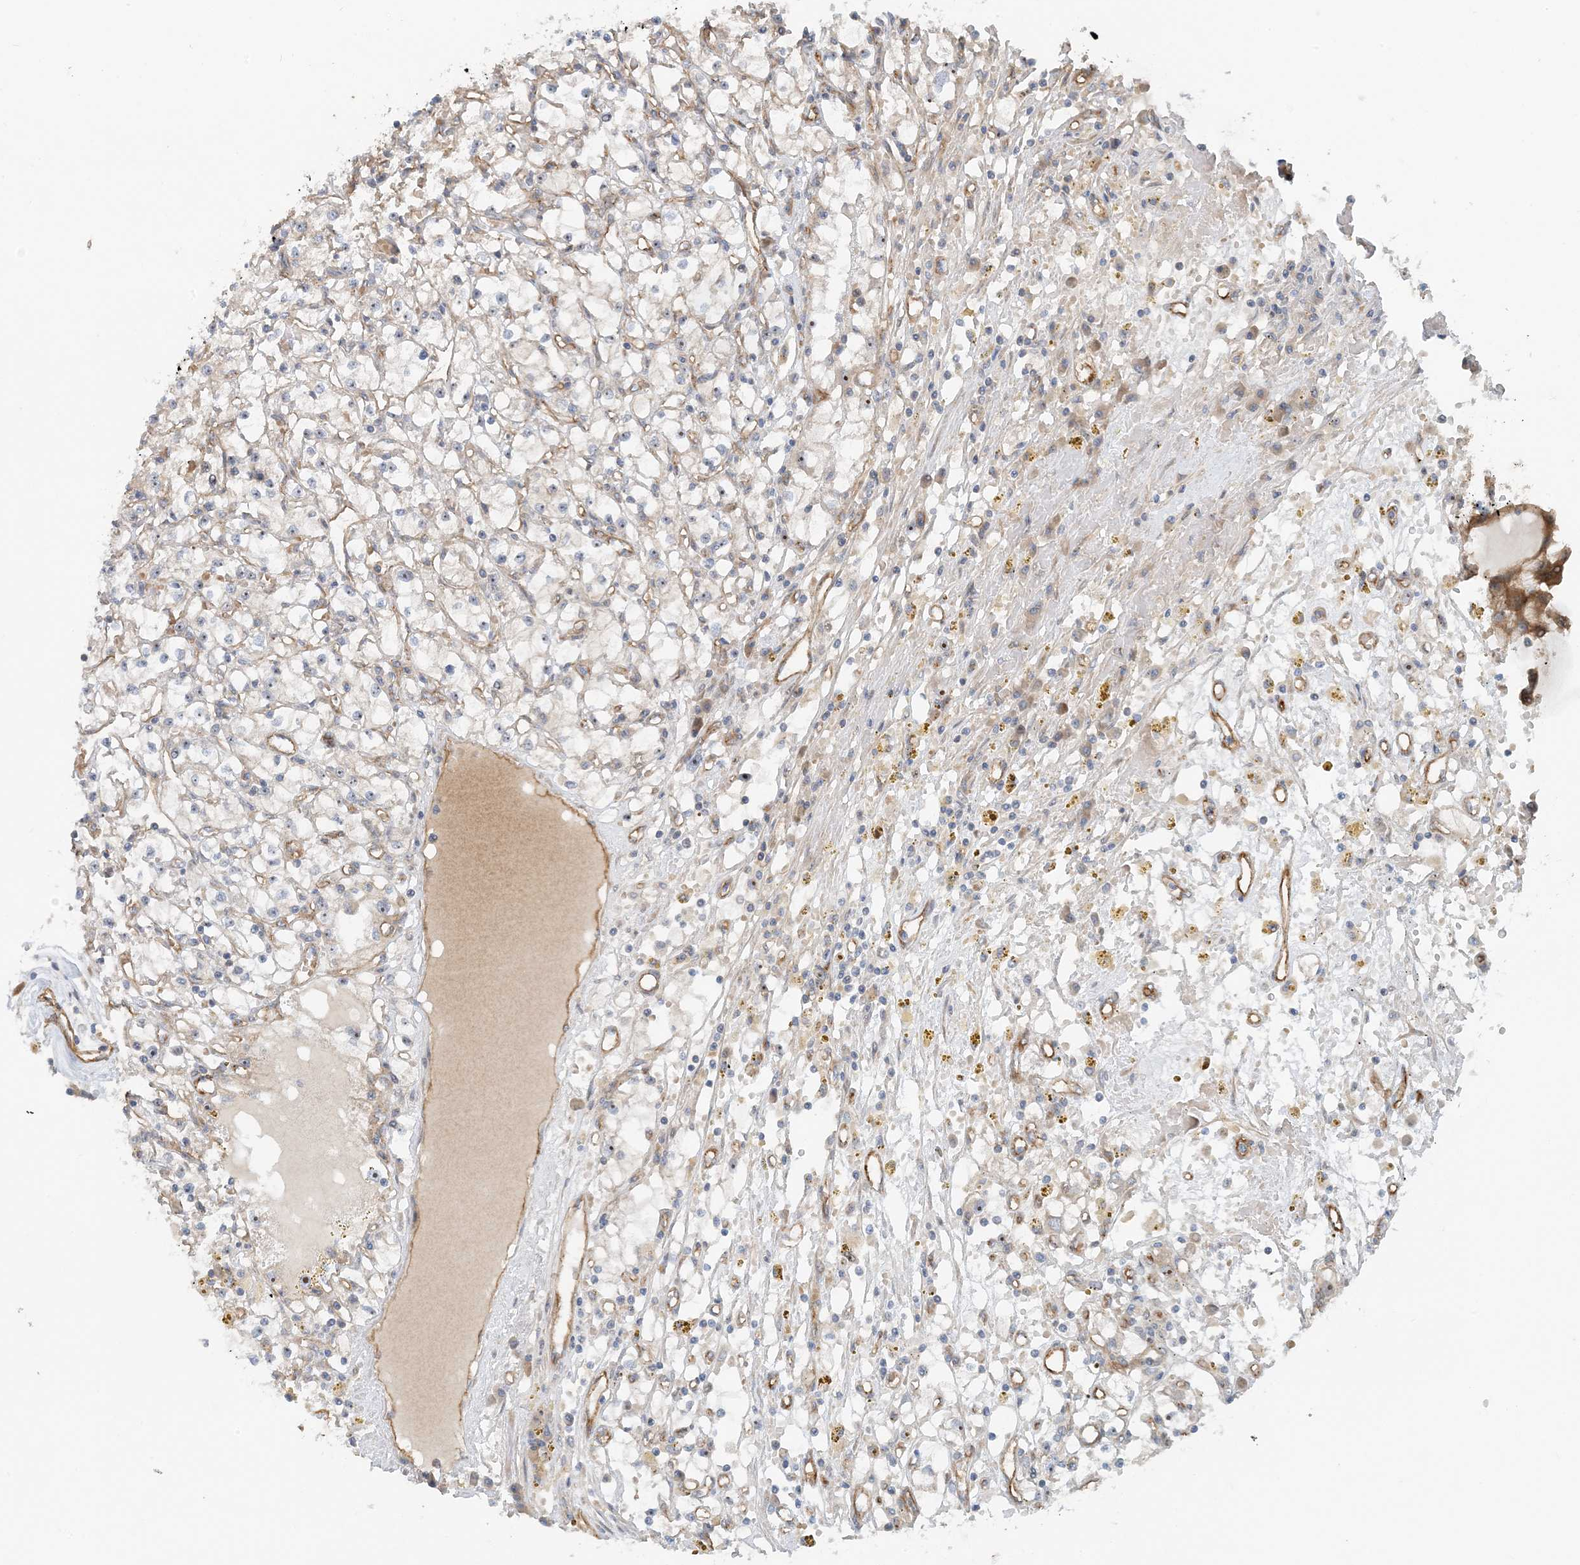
{"staining": {"intensity": "negative", "quantity": "none", "location": "none"}, "tissue": "renal cancer", "cell_type": "Tumor cells", "image_type": "cancer", "snomed": [{"axis": "morphology", "description": "Adenocarcinoma, NOS"}, {"axis": "topography", "description": "Kidney"}], "caption": "Adenocarcinoma (renal) was stained to show a protein in brown. There is no significant positivity in tumor cells.", "gene": "MYL5", "patient": {"sex": "male", "age": 56}}